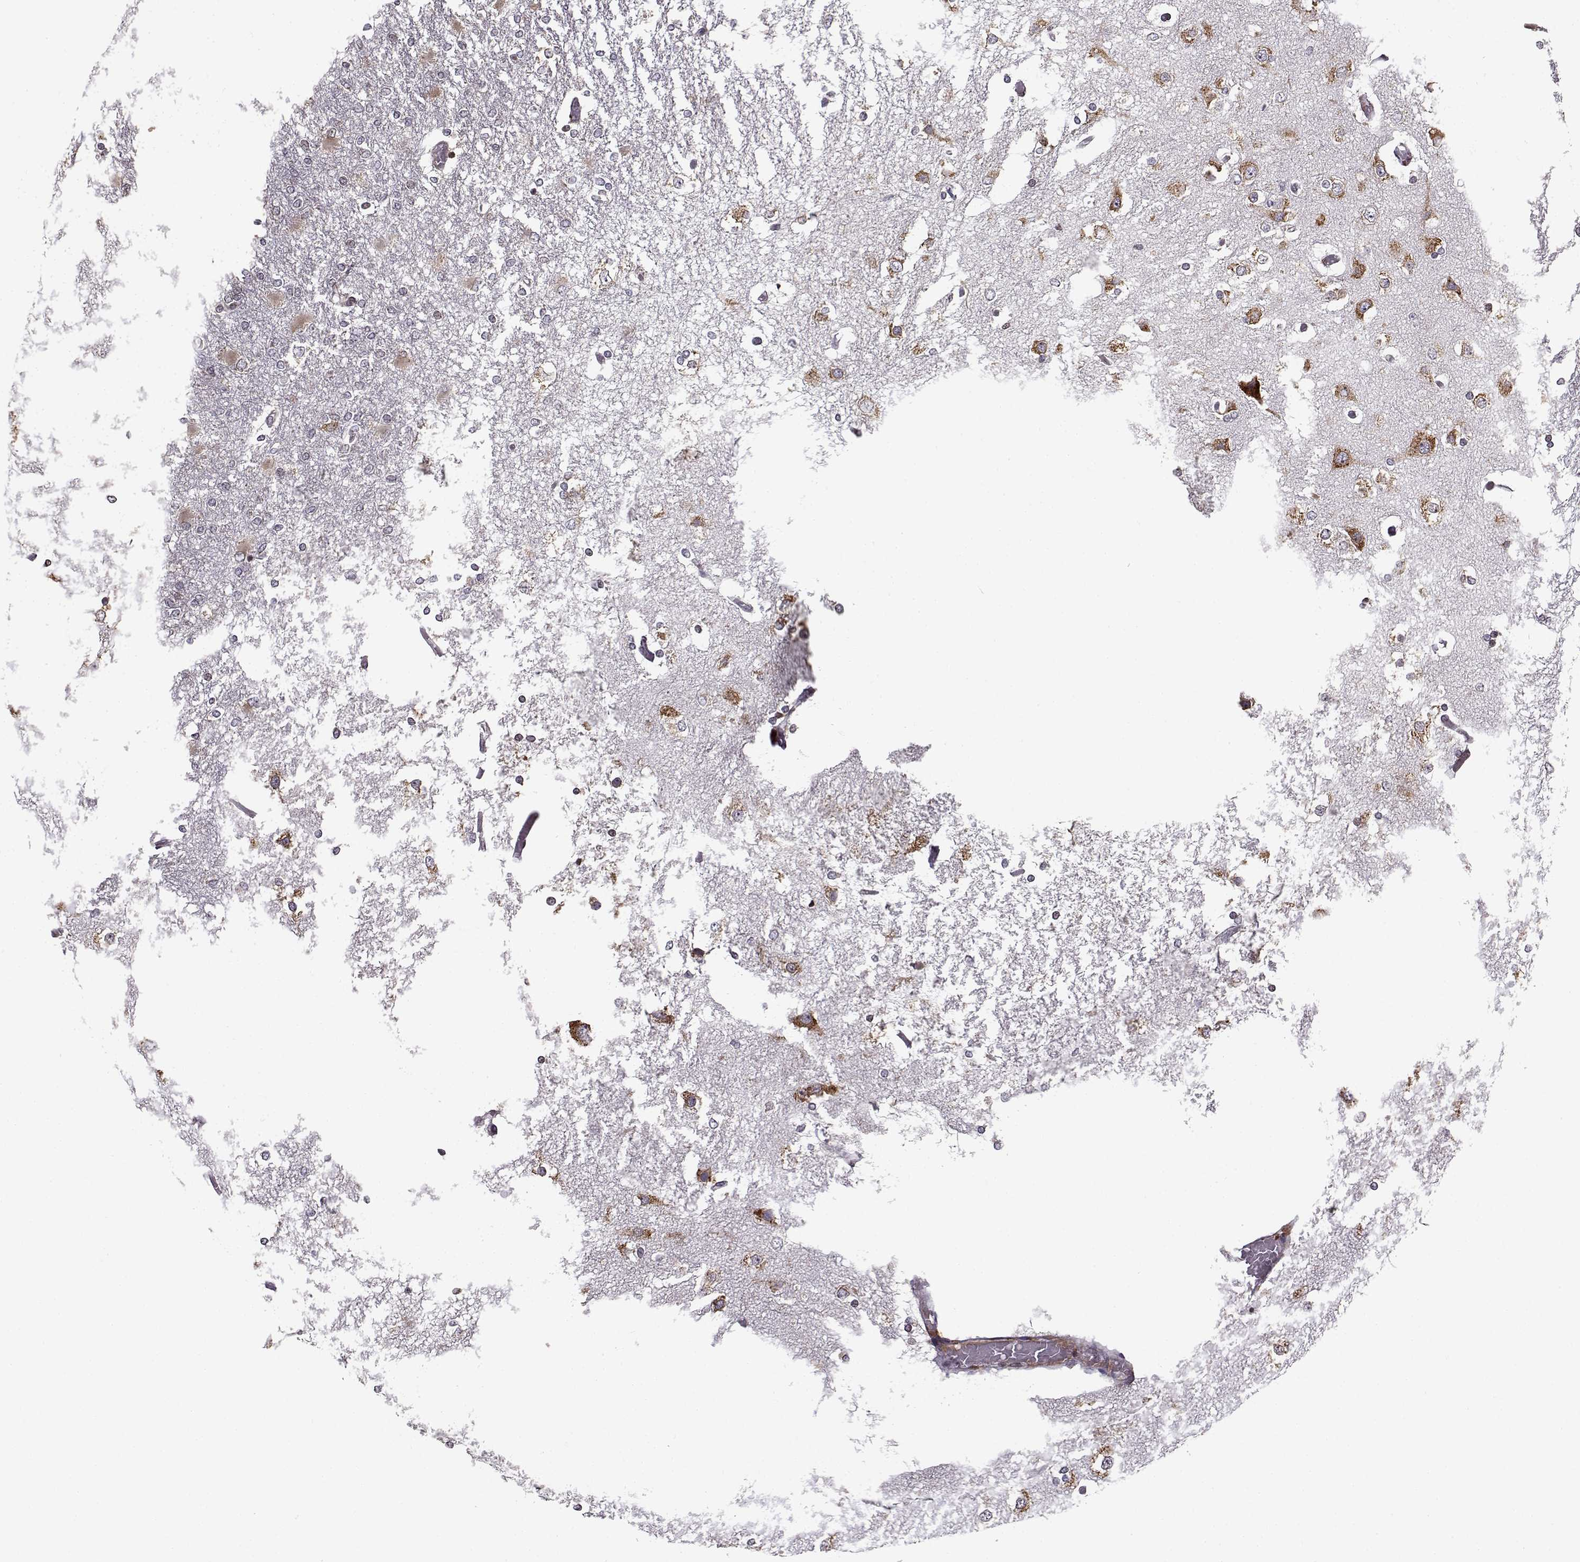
{"staining": {"intensity": "negative", "quantity": "none", "location": "none"}, "tissue": "glioma", "cell_type": "Tumor cells", "image_type": "cancer", "snomed": [{"axis": "morphology", "description": "Glioma, malignant, High grade"}, {"axis": "topography", "description": "Cerebral cortex"}], "caption": "Micrograph shows no significant protein positivity in tumor cells of glioma. (Brightfield microscopy of DAB (3,3'-diaminobenzidine) IHC at high magnification).", "gene": "RPL31", "patient": {"sex": "male", "age": 79}}